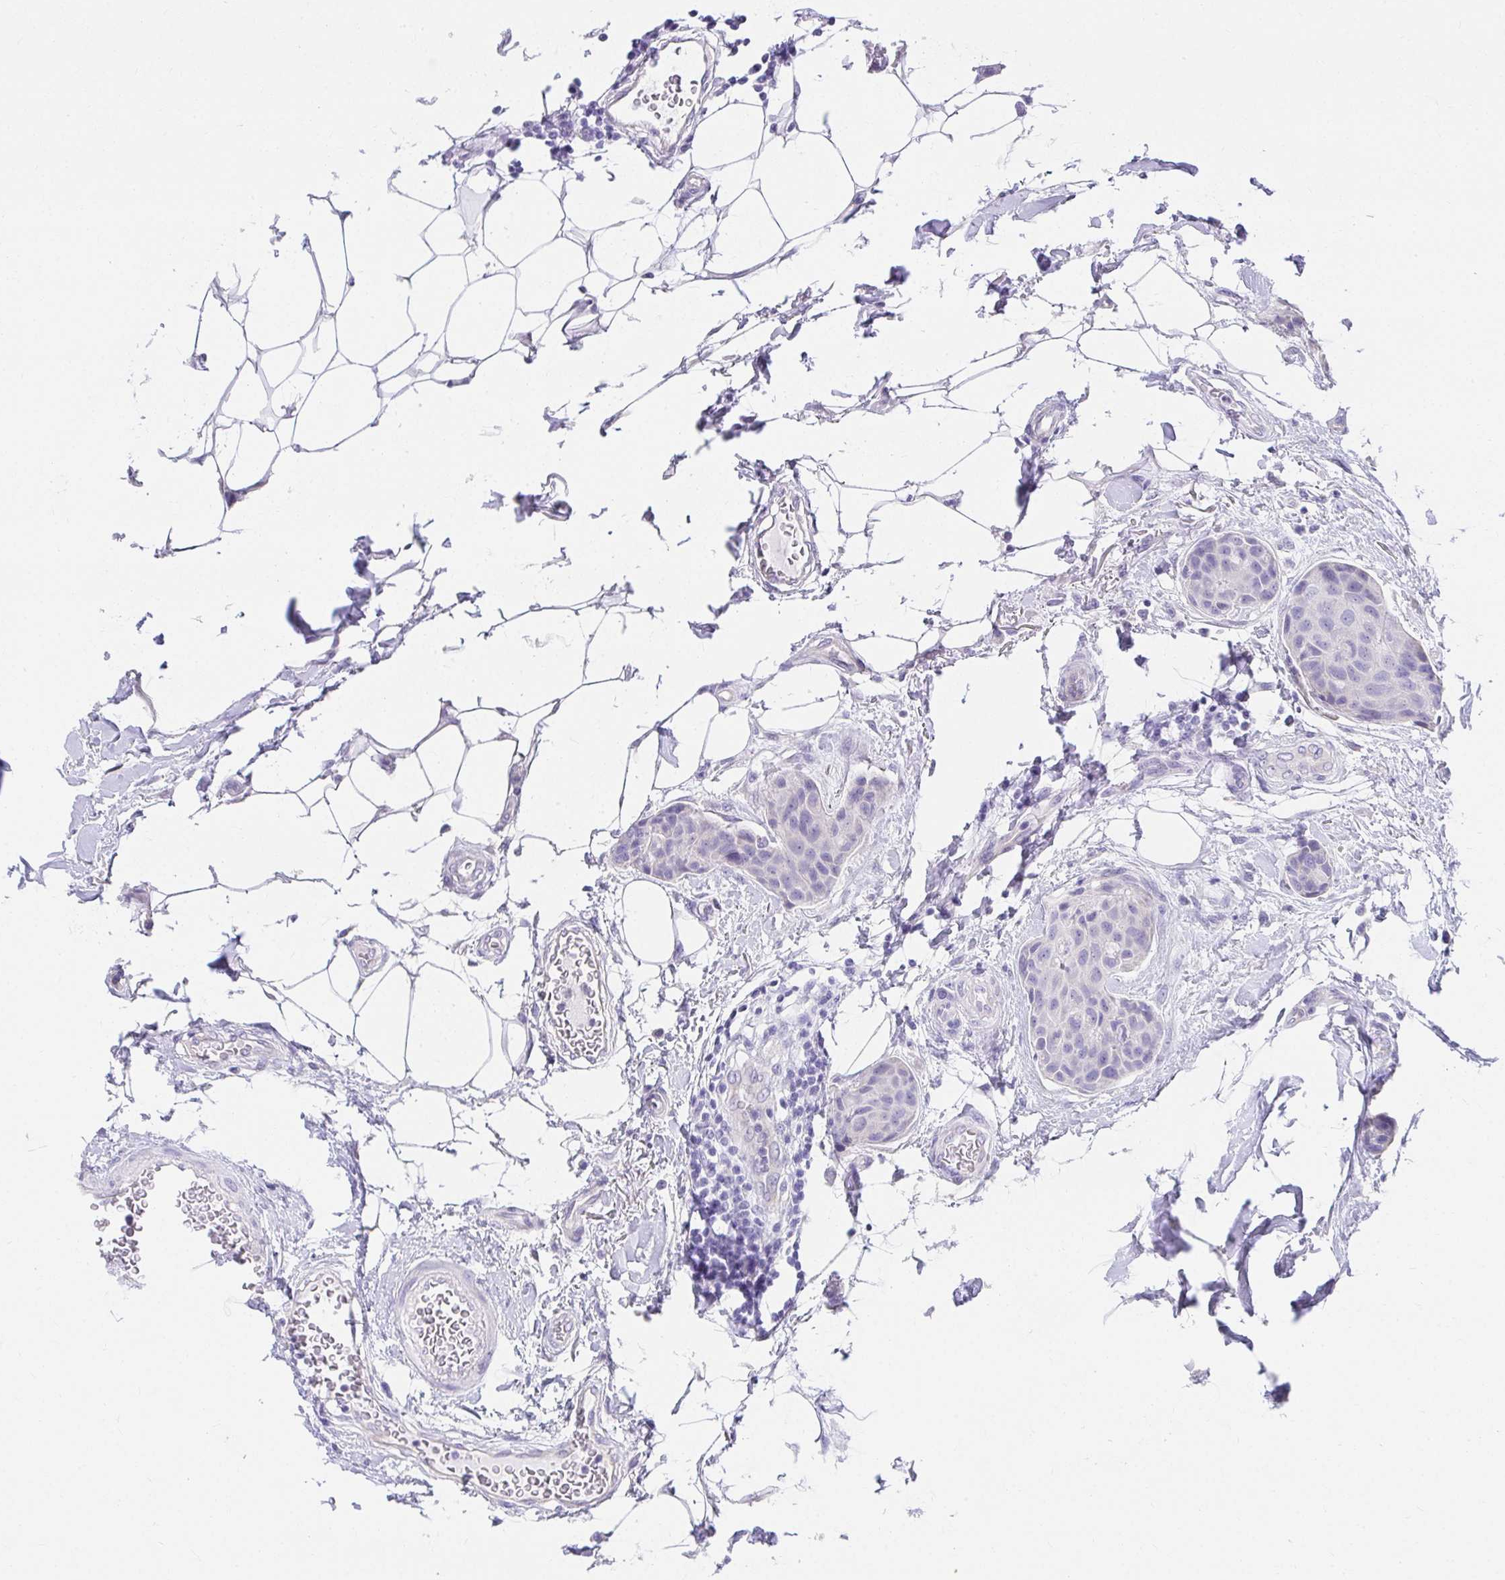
{"staining": {"intensity": "negative", "quantity": "none", "location": "none"}, "tissue": "breast cancer", "cell_type": "Tumor cells", "image_type": "cancer", "snomed": [{"axis": "morphology", "description": "Duct carcinoma"}, {"axis": "topography", "description": "Breast"}, {"axis": "topography", "description": "Lymph node"}], "caption": "Immunohistochemistry of human breast infiltrating ductal carcinoma displays no positivity in tumor cells.", "gene": "VGLL1", "patient": {"sex": "female", "age": 80}}